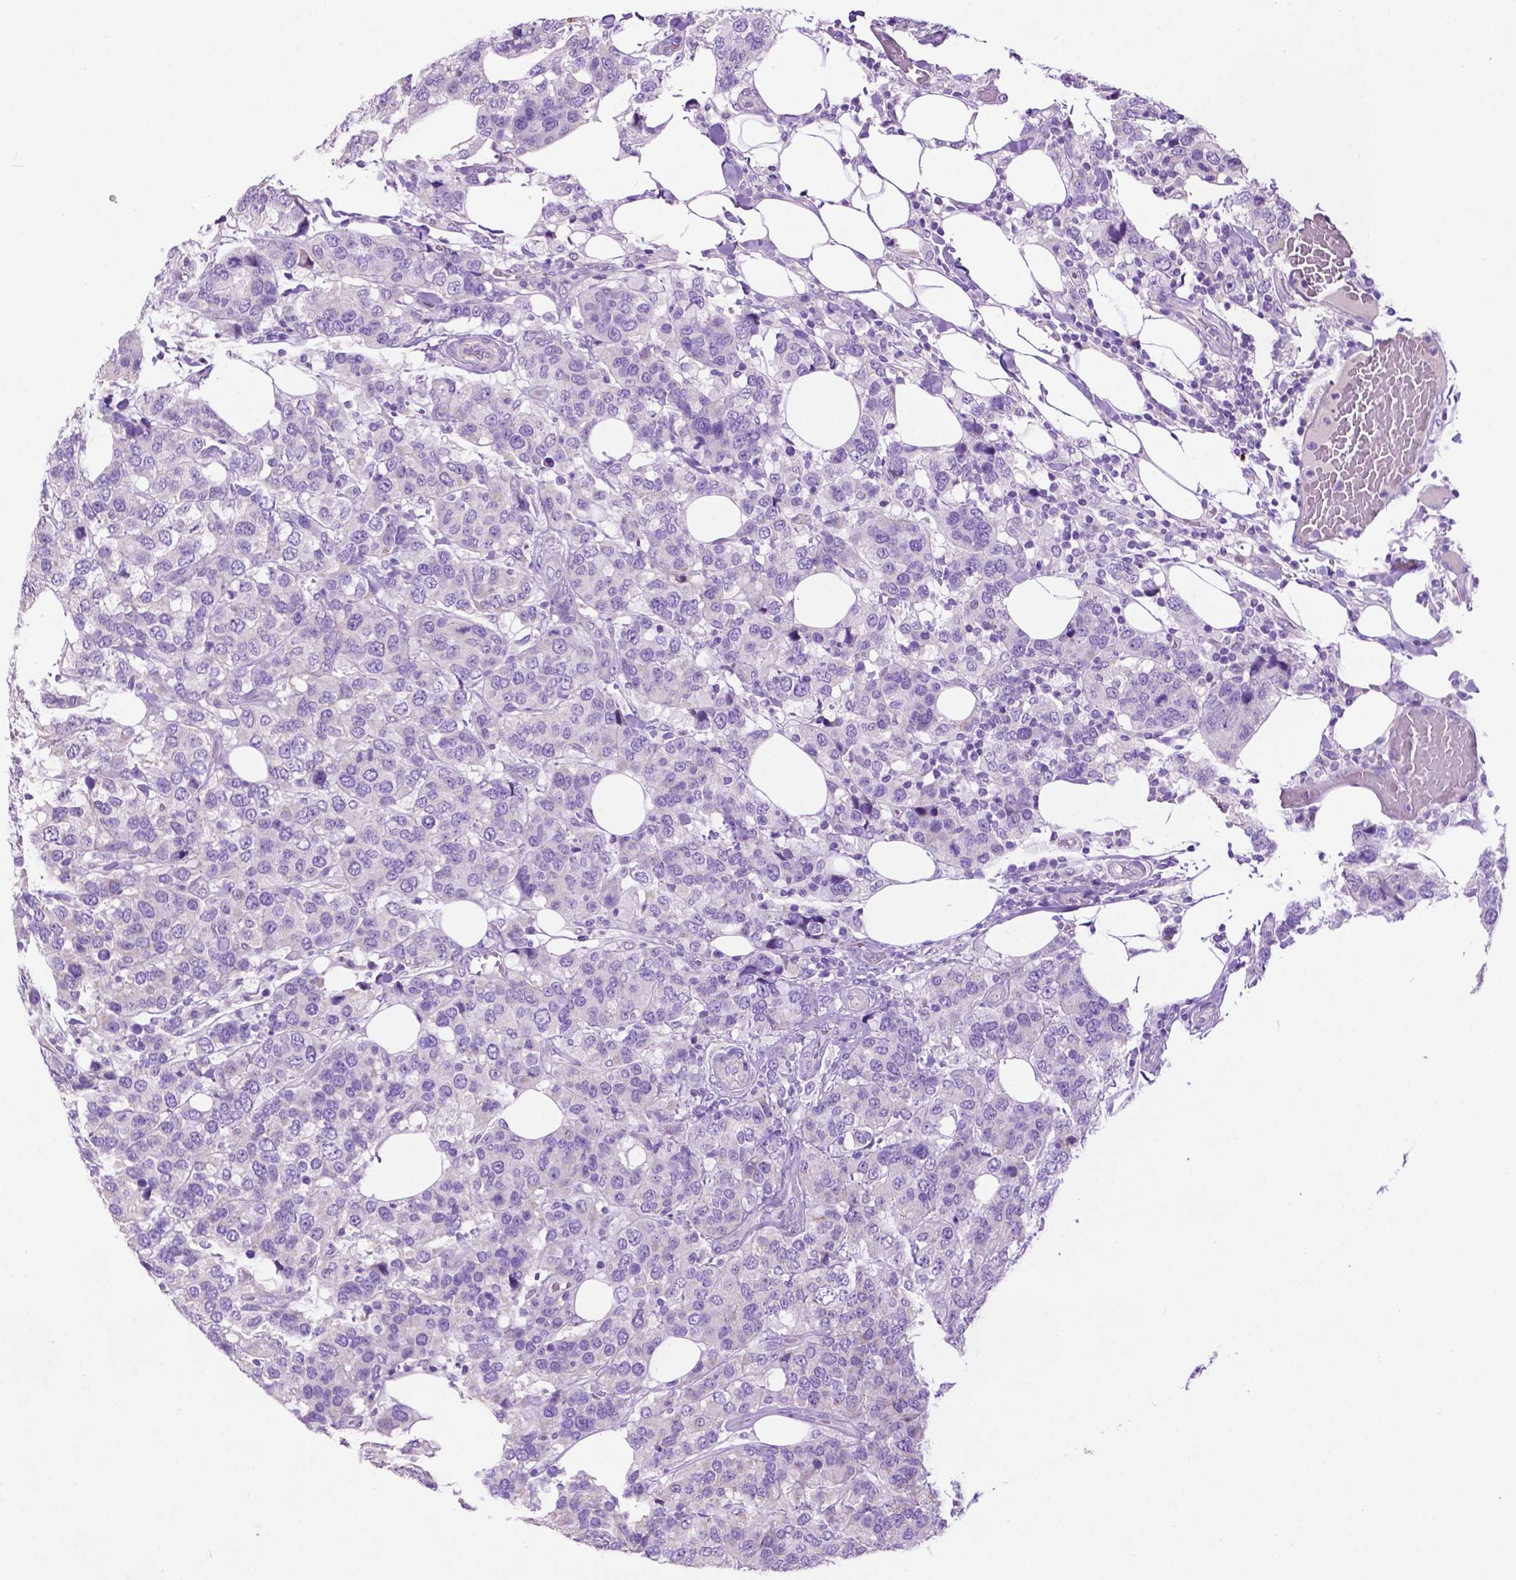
{"staining": {"intensity": "negative", "quantity": "none", "location": "none"}, "tissue": "breast cancer", "cell_type": "Tumor cells", "image_type": "cancer", "snomed": [{"axis": "morphology", "description": "Lobular carcinoma"}, {"axis": "topography", "description": "Breast"}], "caption": "A high-resolution image shows immunohistochemistry (IHC) staining of breast cancer, which reveals no significant positivity in tumor cells.", "gene": "PHYHIP", "patient": {"sex": "female", "age": 59}}